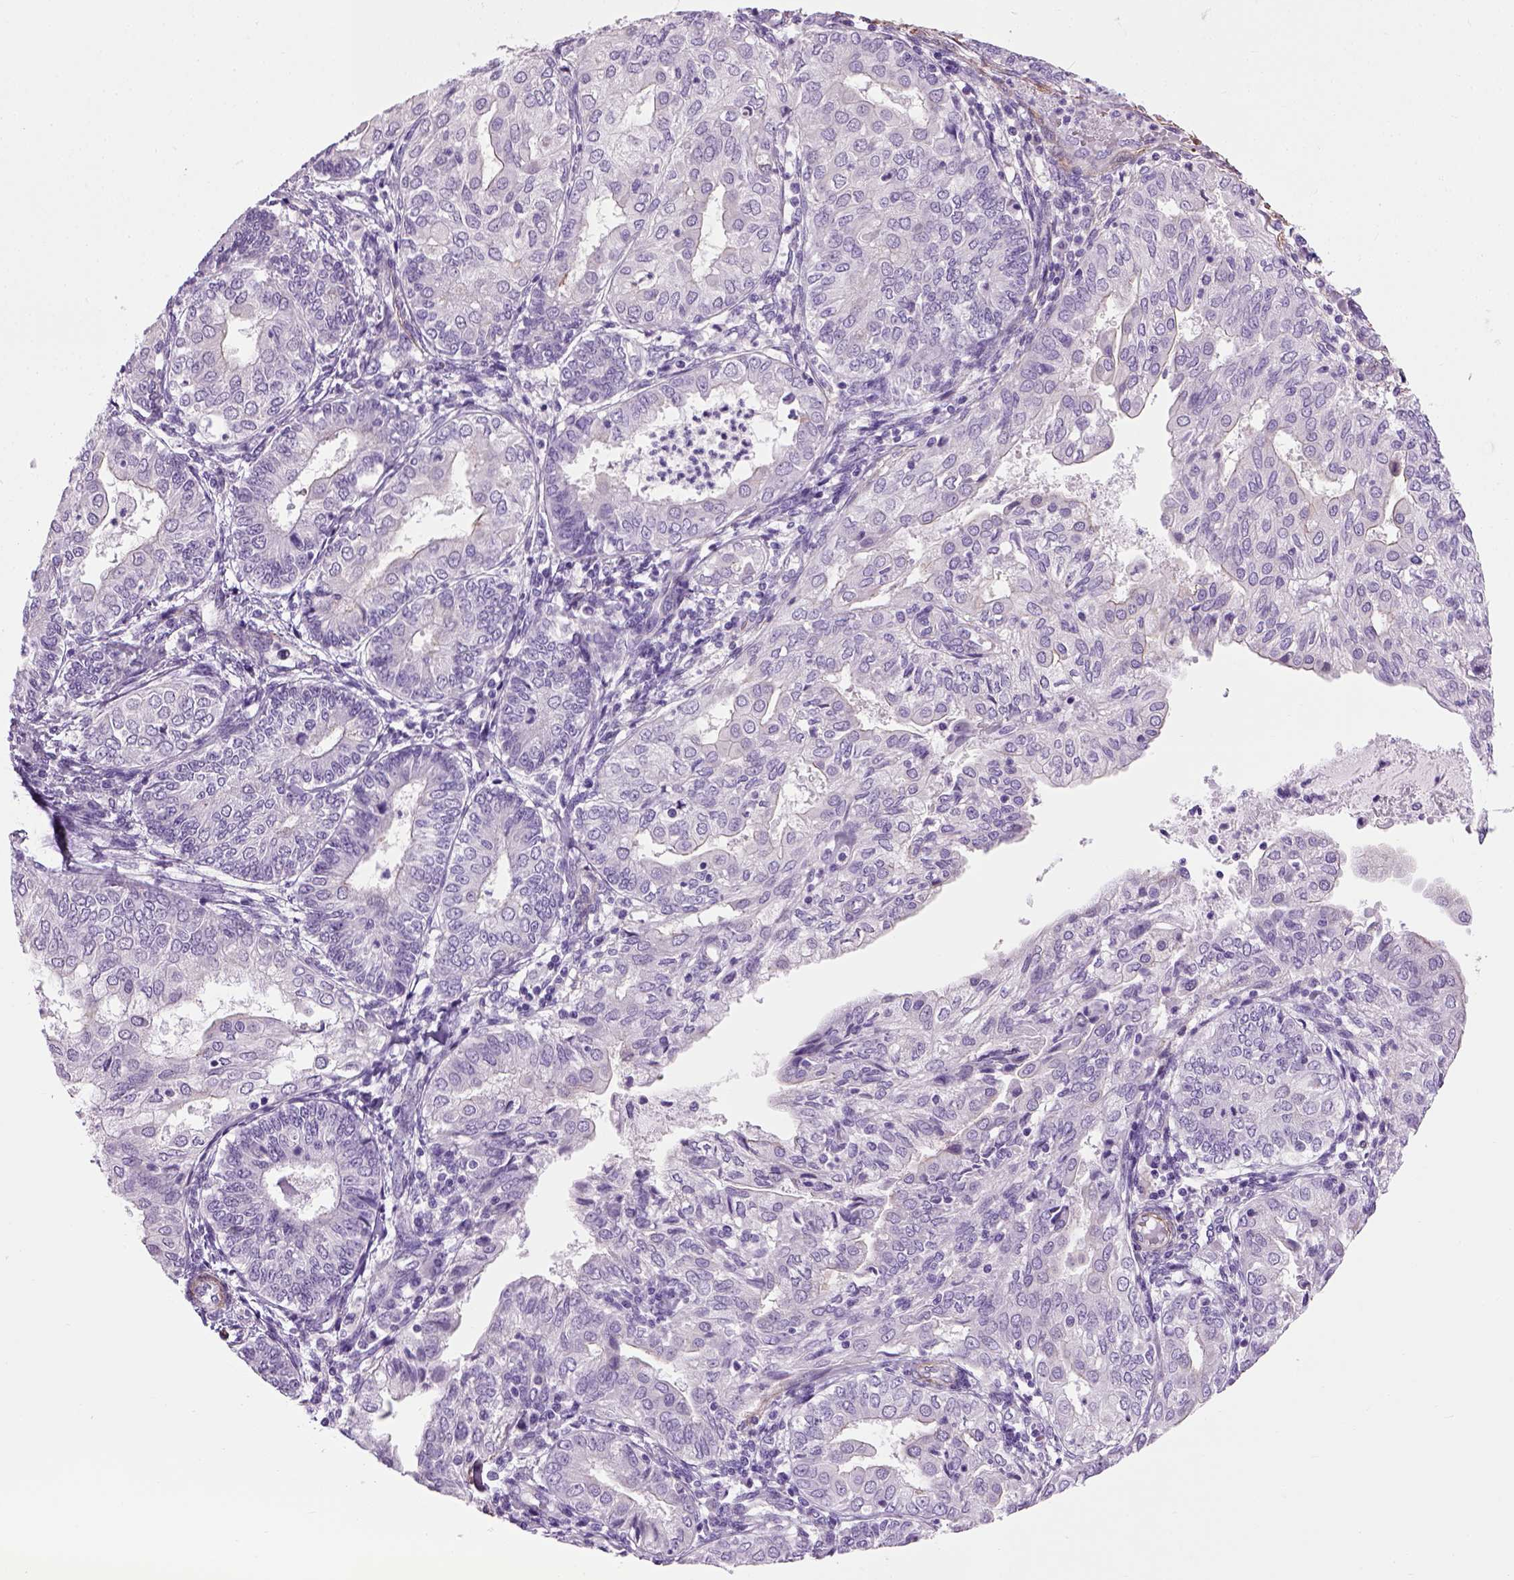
{"staining": {"intensity": "negative", "quantity": "none", "location": "none"}, "tissue": "endometrial cancer", "cell_type": "Tumor cells", "image_type": "cancer", "snomed": [{"axis": "morphology", "description": "Adenocarcinoma, NOS"}, {"axis": "topography", "description": "Endometrium"}], "caption": "This micrograph is of adenocarcinoma (endometrial) stained with immunohistochemistry to label a protein in brown with the nuclei are counter-stained blue. There is no positivity in tumor cells.", "gene": "FAM161A", "patient": {"sex": "female", "age": 68}}